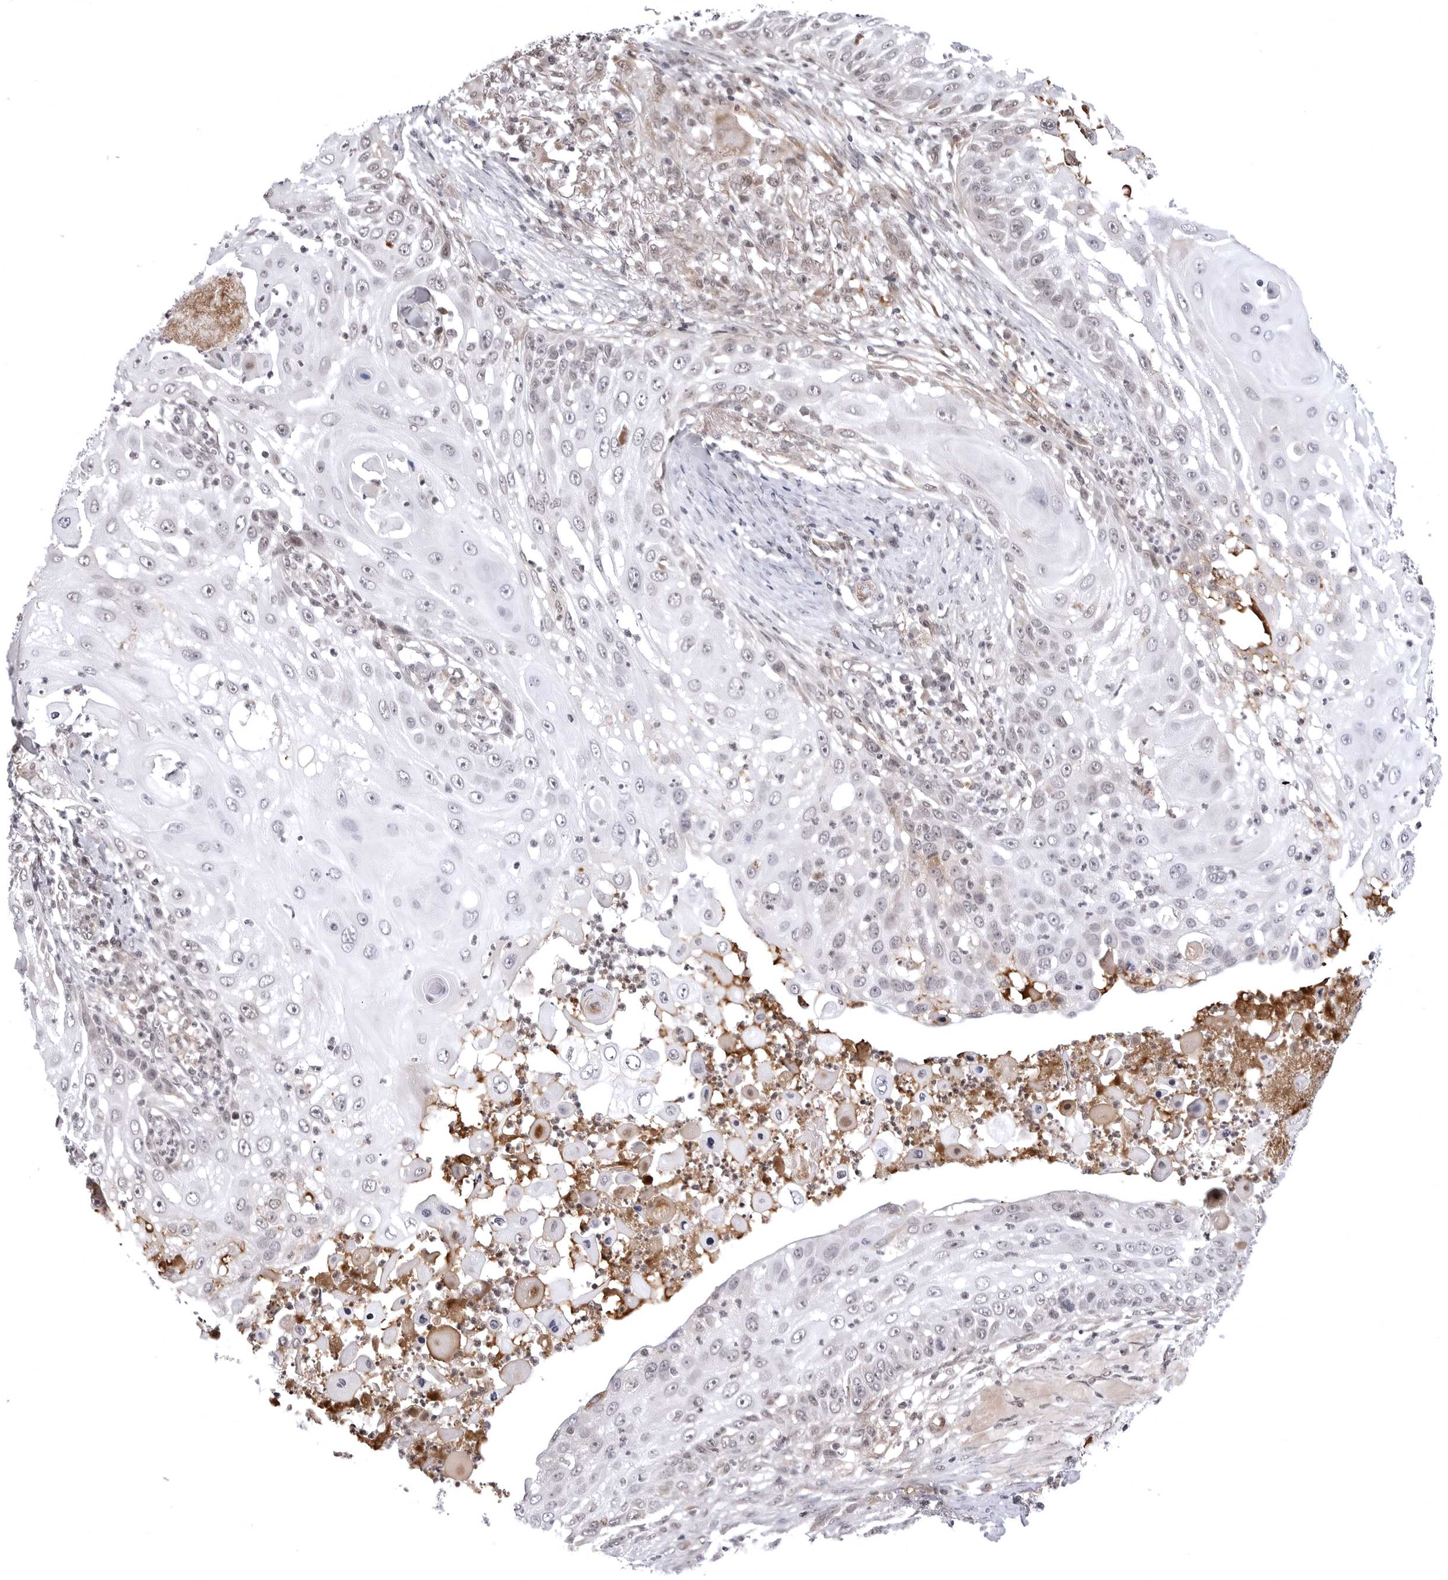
{"staining": {"intensity": "moderate", "quantity": "<25%", "location": "nuclear"}, "tissue": "skin cancer", "cell_type": "Tumor cells", "image_type": "cancer", "snomed": [{"axis": "morphology", "description": "Squamous cell carcinoma, NOS"}, {"axis": "topography", "description": "Skin"}], "caption": "Protein expression analysis of human skin squamous cell carcinoma reveals moderate nuclear positivity in about <25% of tumor cells. The staining is performed using DAB brown chromogen to label protein expression. The nuclei are counter-stained blue using hematoxylin.", "gene": "PHF3", "patient": {"sex": "female", "age": 44}}